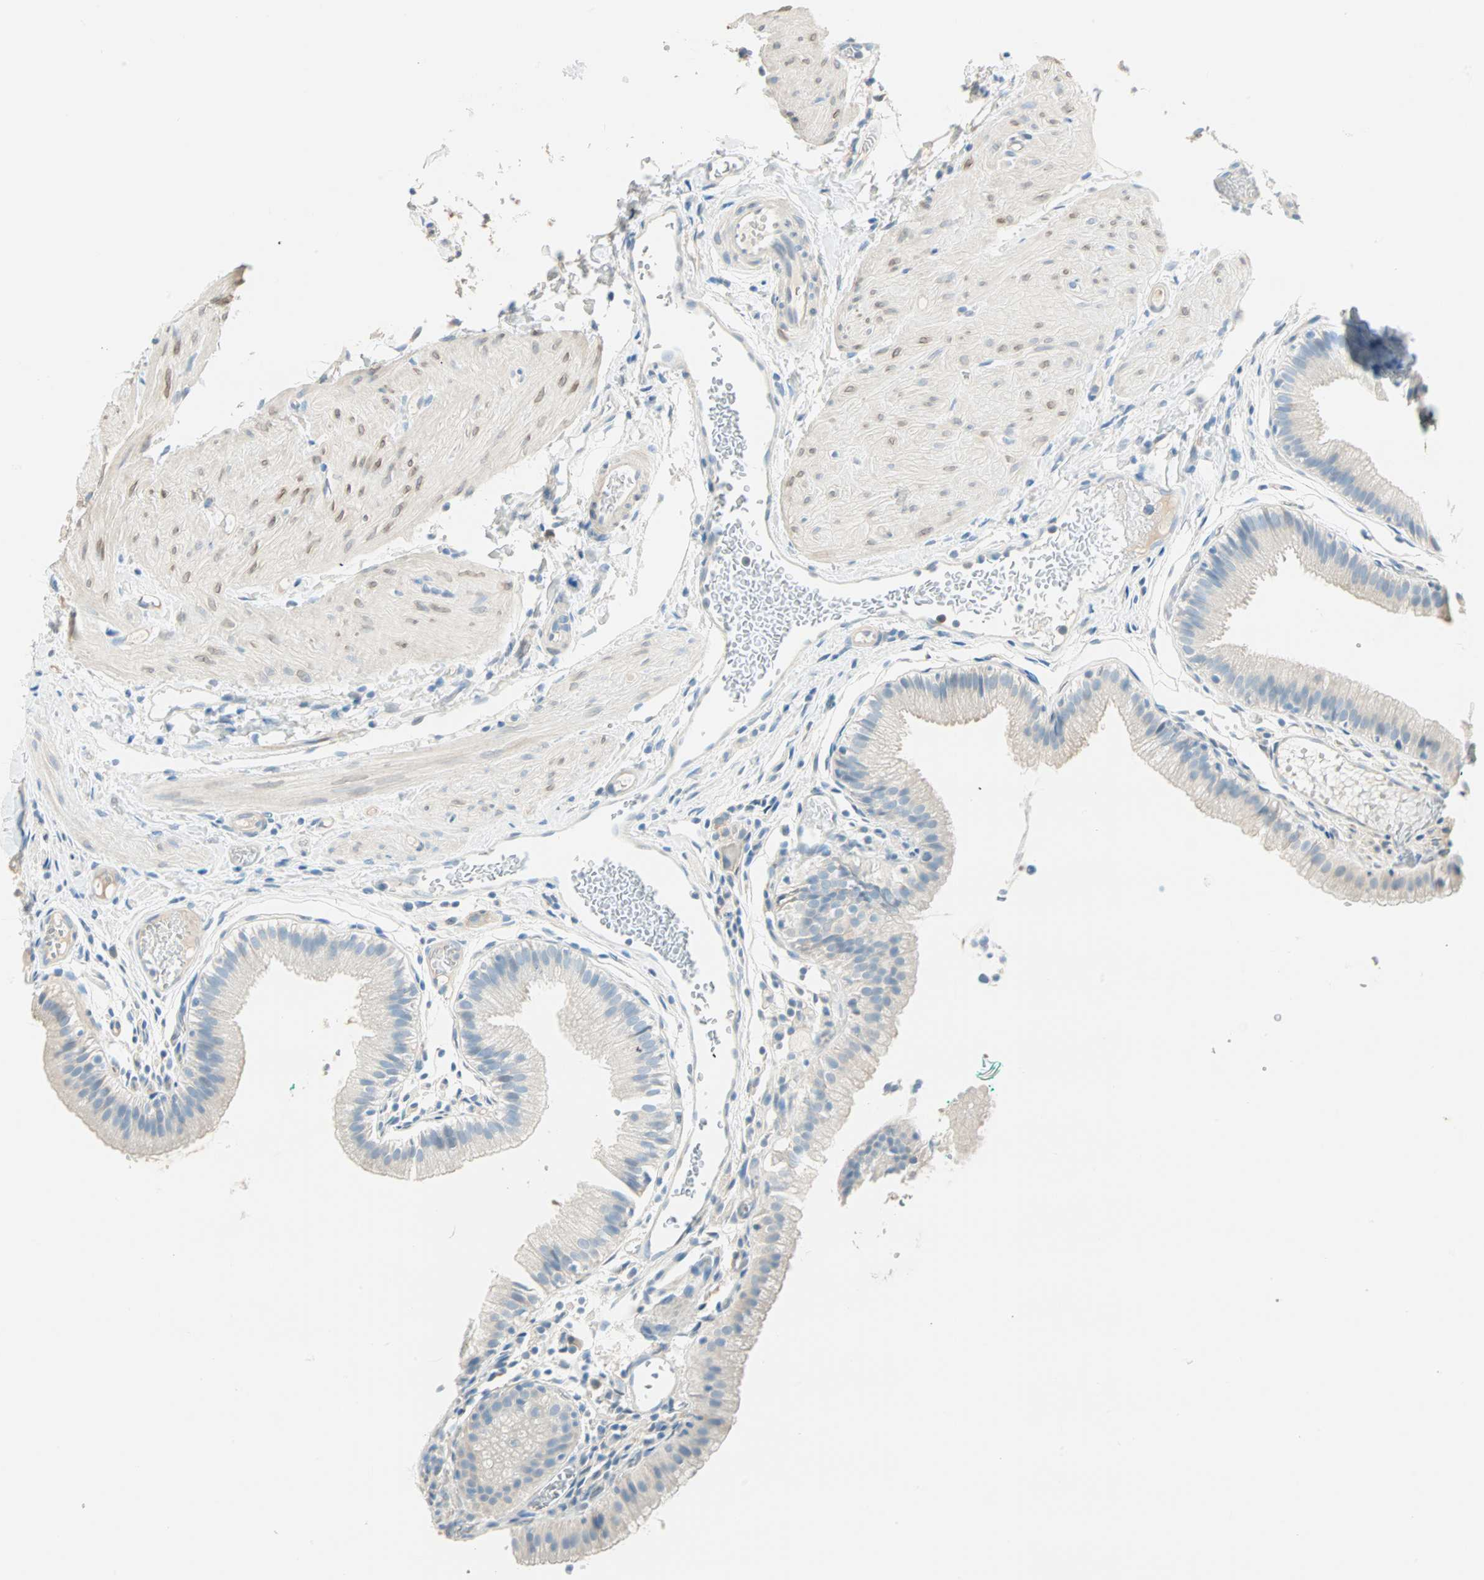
{"staining": {"intensity": "negative", "quantity": "none", "location": "none"}, "tissue": "gallbladder", "cell_type": "Glandular cells", "image_type": "normal", "snomed": [{"axis": "morphology", "description": "Normal tissue, NOS"}, {"axis": "topography", "description": "Gallbladder"}], "caption": "Protein analysis of normal gallbladder demonstrates no significant staining in glandular cells.", "gene": "ATF6", "patient": {"sex": "female", "age": 26}}